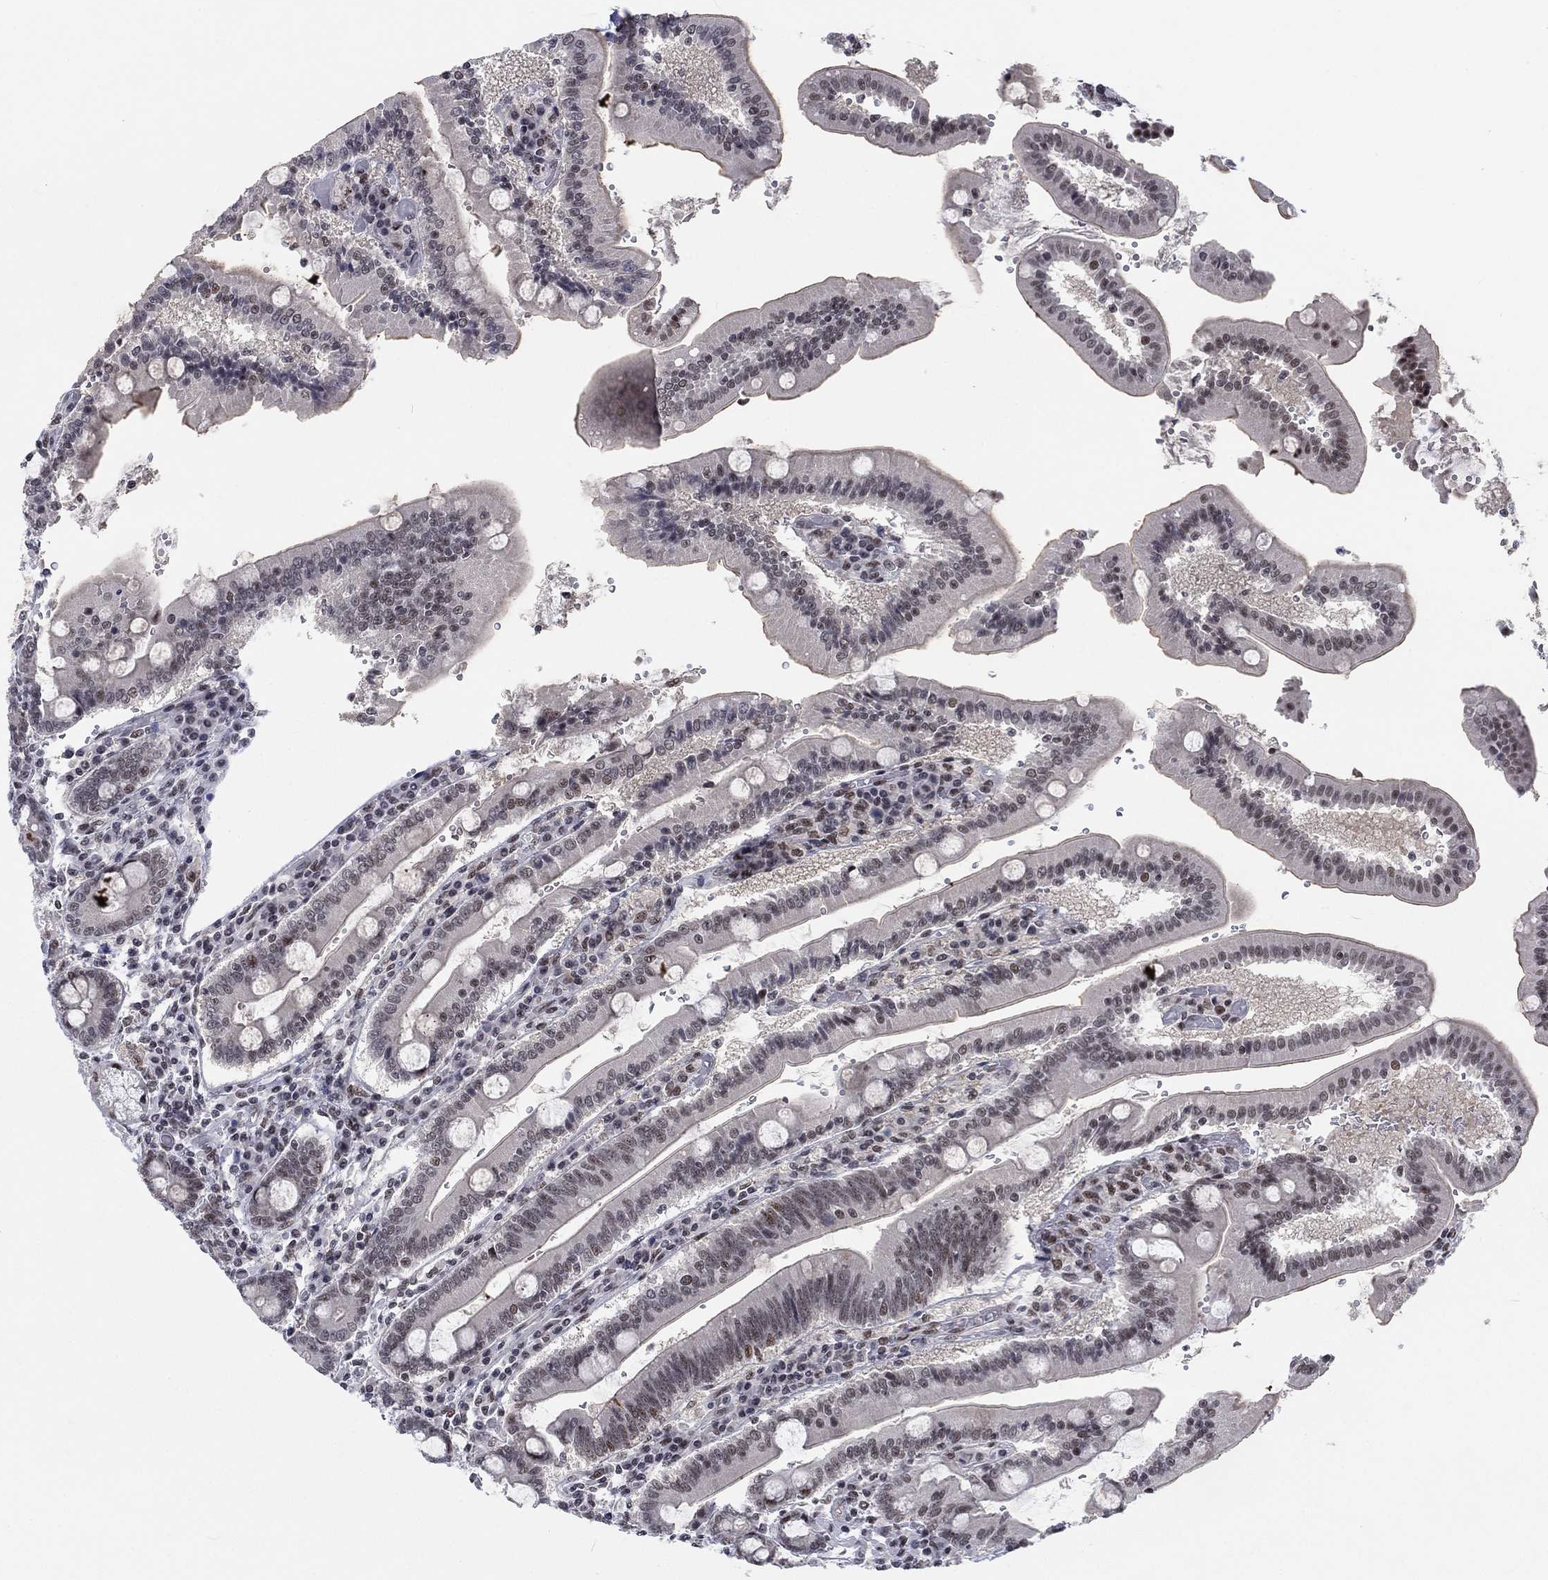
{"staining": {"intensity": "moderate", "quantity": "25%-75%", "location": "nuclear"}, "tissue": "duodenum", "cell_type": "Glandular cells", "image_type": "normal", "snomed": [{"axis": "morphology", "description": "Normal tissue, NOS"}, {"axis": "topography", "description": "Duodenum"}], "caption": "Immunohistochemical staining of normal duodenum demonstrates moderate nuclear protein positivity in approximately 25%-75% of glandular cells. Nuclei are stained in blue.", "gene": "FYTTD1", "patient": {"sex": "female", "age": 62}}